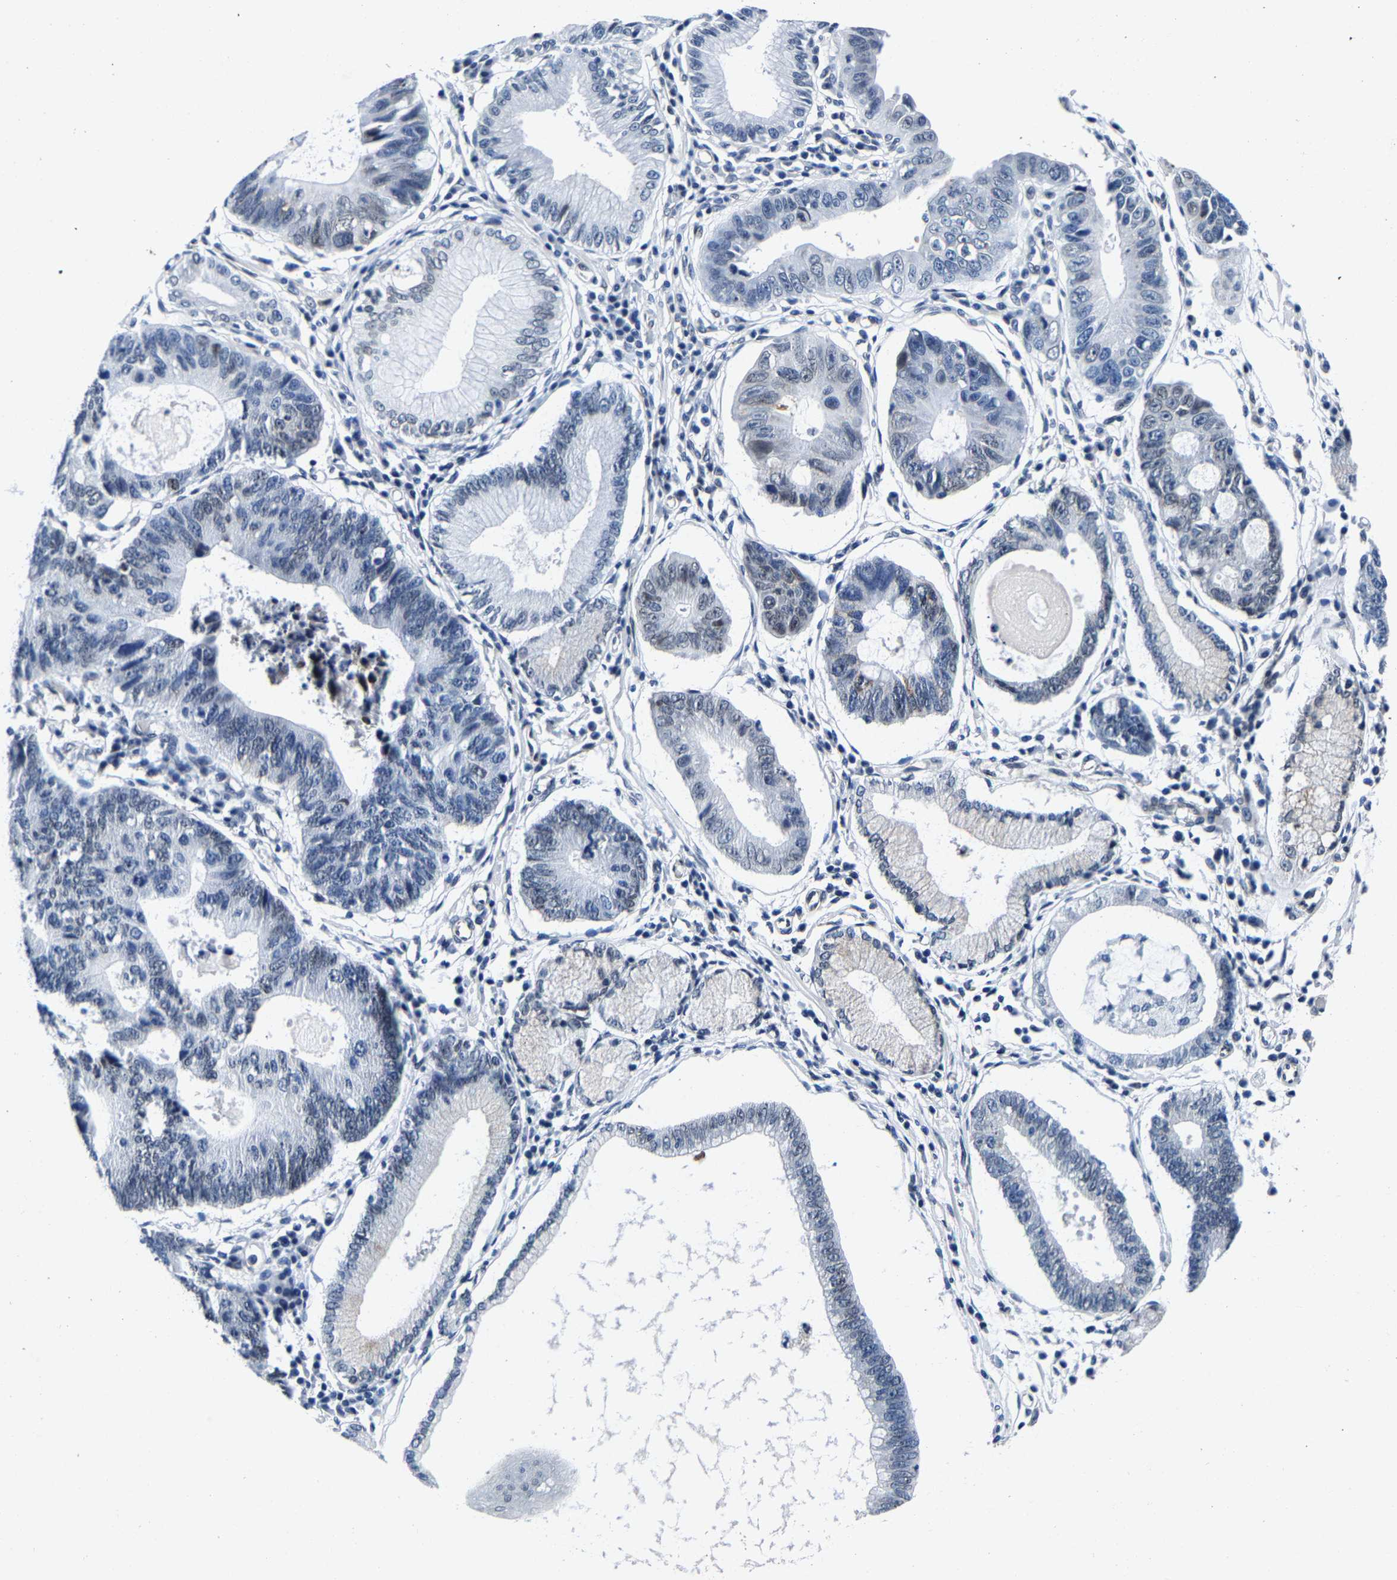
{"staining": {"intensity": "moderate", "quantity": "<25%", "location": "cytoplasmic/membranous"}, "tissue": "stomach cancer", "cell_type": "Tumor cells", "image_type": "cancer", "snomed": [{"axis": "morphology", "description": "Adenocarcinoma, NOS"}, {"axis": "topography", "description": "Stomach"}], "caption": "Immunohistochemistry (IHC) image of neoplastic tissue: adenocarcinoma (stomach) stained using IHC reveals low levels of moderate protein expression localized specifically in the cytoplasmic/membranous of tumor cells, appearing as a cytoplasmic/membranous brown color.", "gene": "UBN2", "patient": {"sex": "male", "age": 59}}